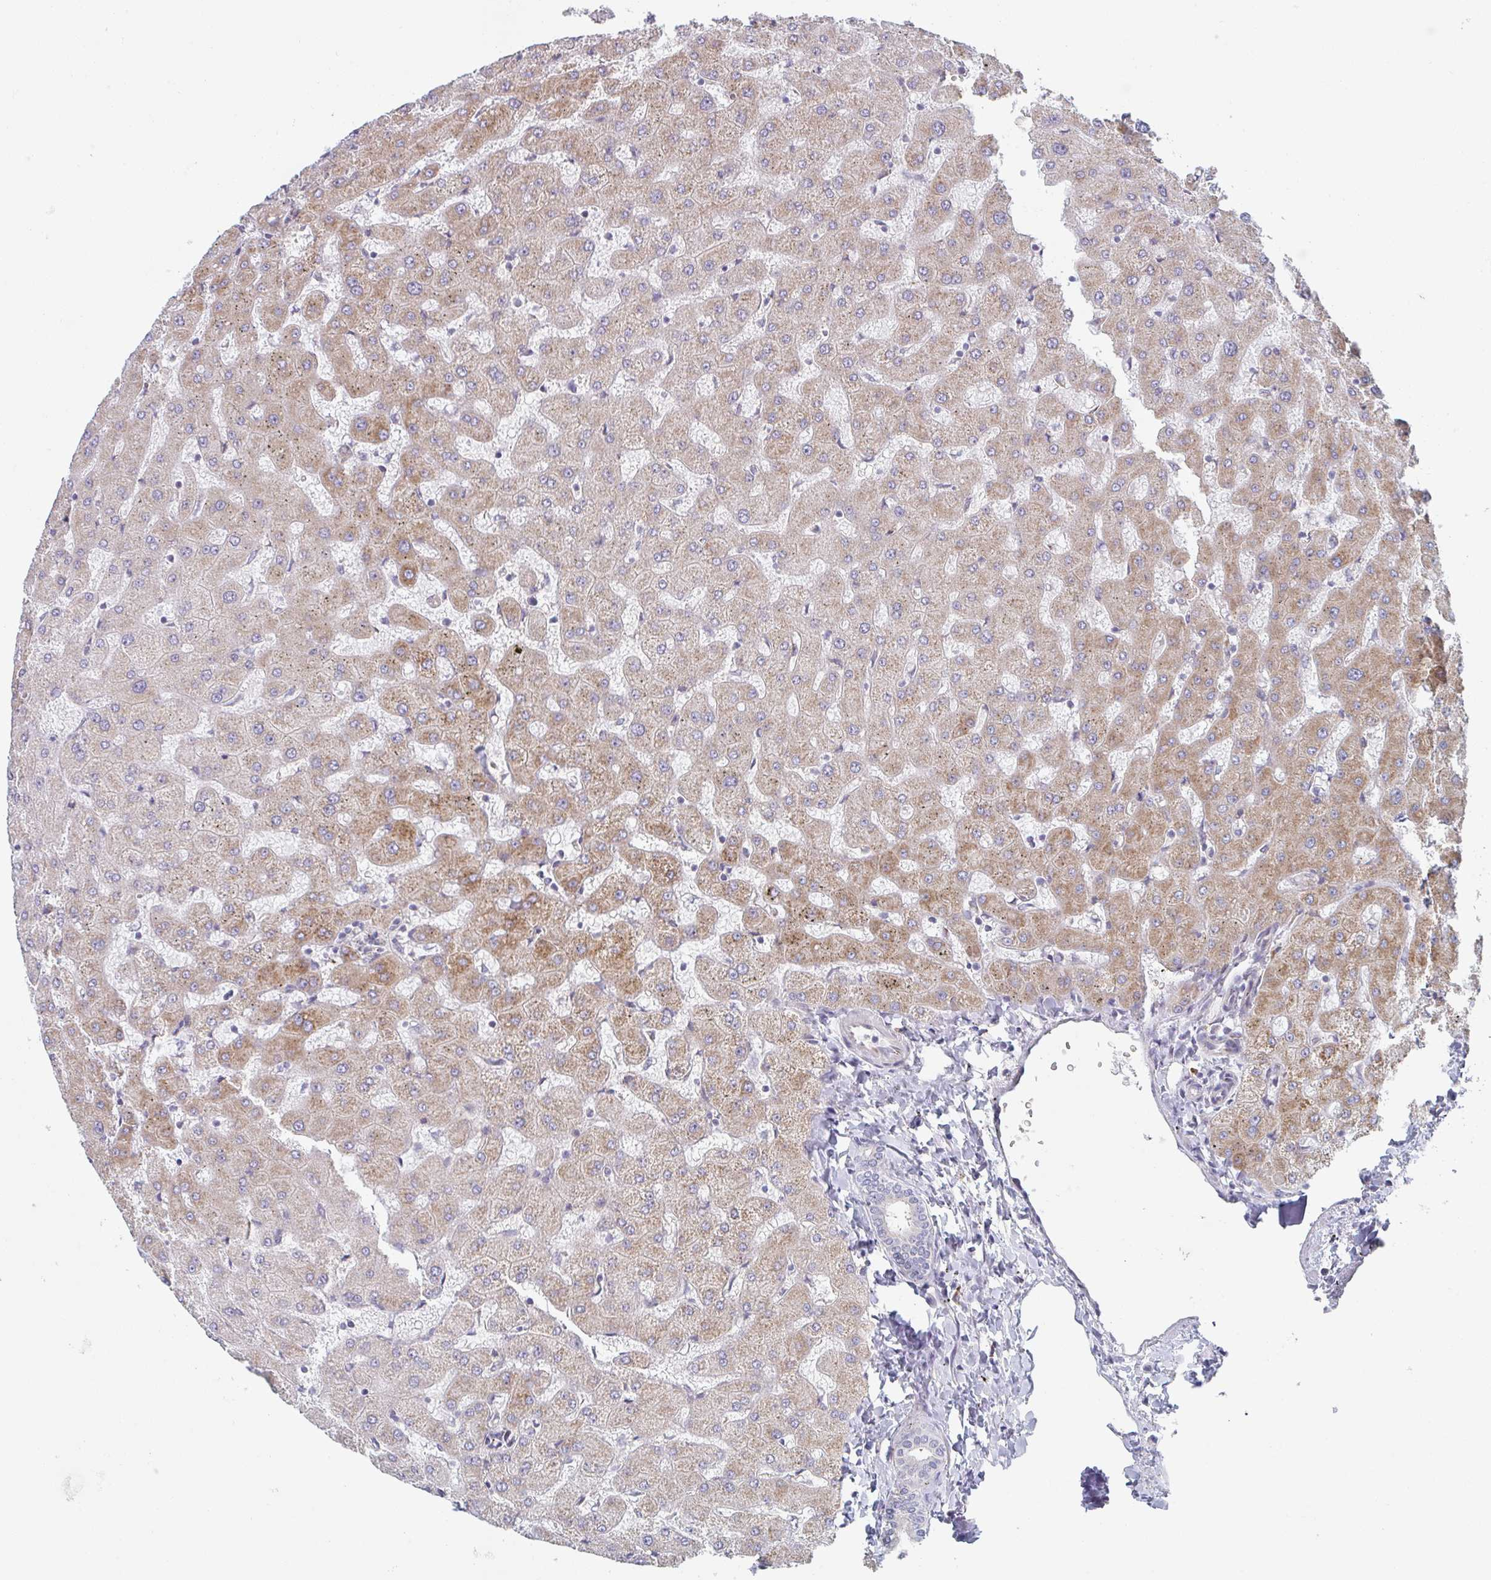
{"staining": {"intensity": "negative", "quantity": "none", "location": "none"}, "tissue": "liver", "cell_type": "Cholangiocytes", "image_type": "normal", "snomed": [{"axis": "morphology", "description": "Normal tissue, NOS"}, {"axis": "topography", "description": "Liver"}], "caption": "Histopathology image shows no protein expression in cholangiocytes of benign liver.", "gene": "TRAPPC10", "patient": {"sex": "female", "age": 63}}